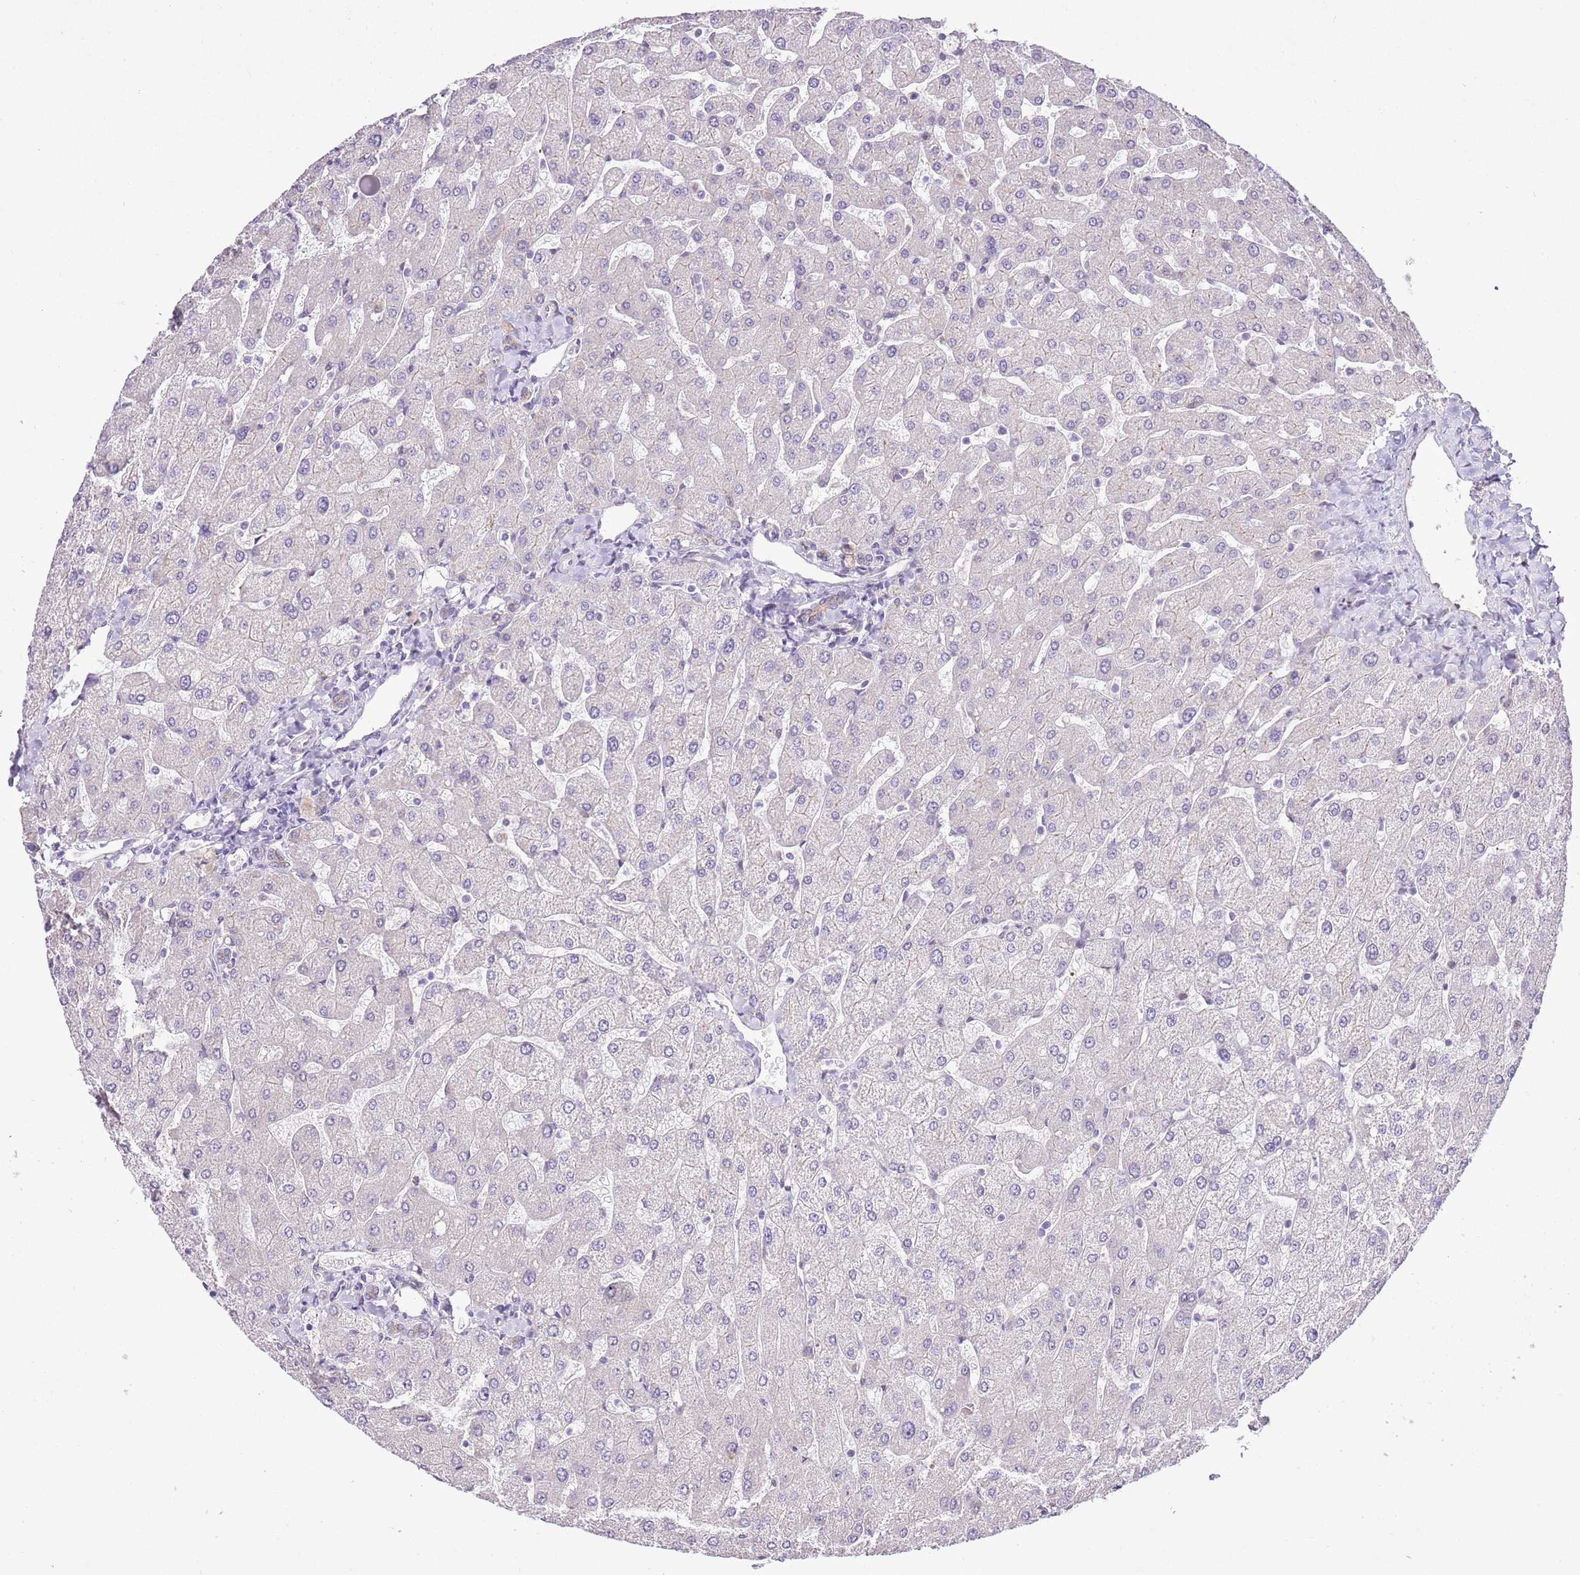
{"staining": {"intensity": "negative", "quantity": "none", "location": "none"}, "tissue": "liver", "cell_type": "Cholangiocytes", "image_type": "normal", "snomed": [{"axis": "morphology", "description": "Normal tissue, NOS"}, {"axis": "topography", "description": "Liver"}], "caption": "High power microscopy histopathology image of an immunohistochemistry (IHC) image of unremarkable liver, revealing no significant expression in cholangiocytes. The staining is performed using DAB brown chromogen with nuclei counter-stained in using hematoxylin.", "gene": "NACC2", "patient": {"sex": "male", "age": 55}}